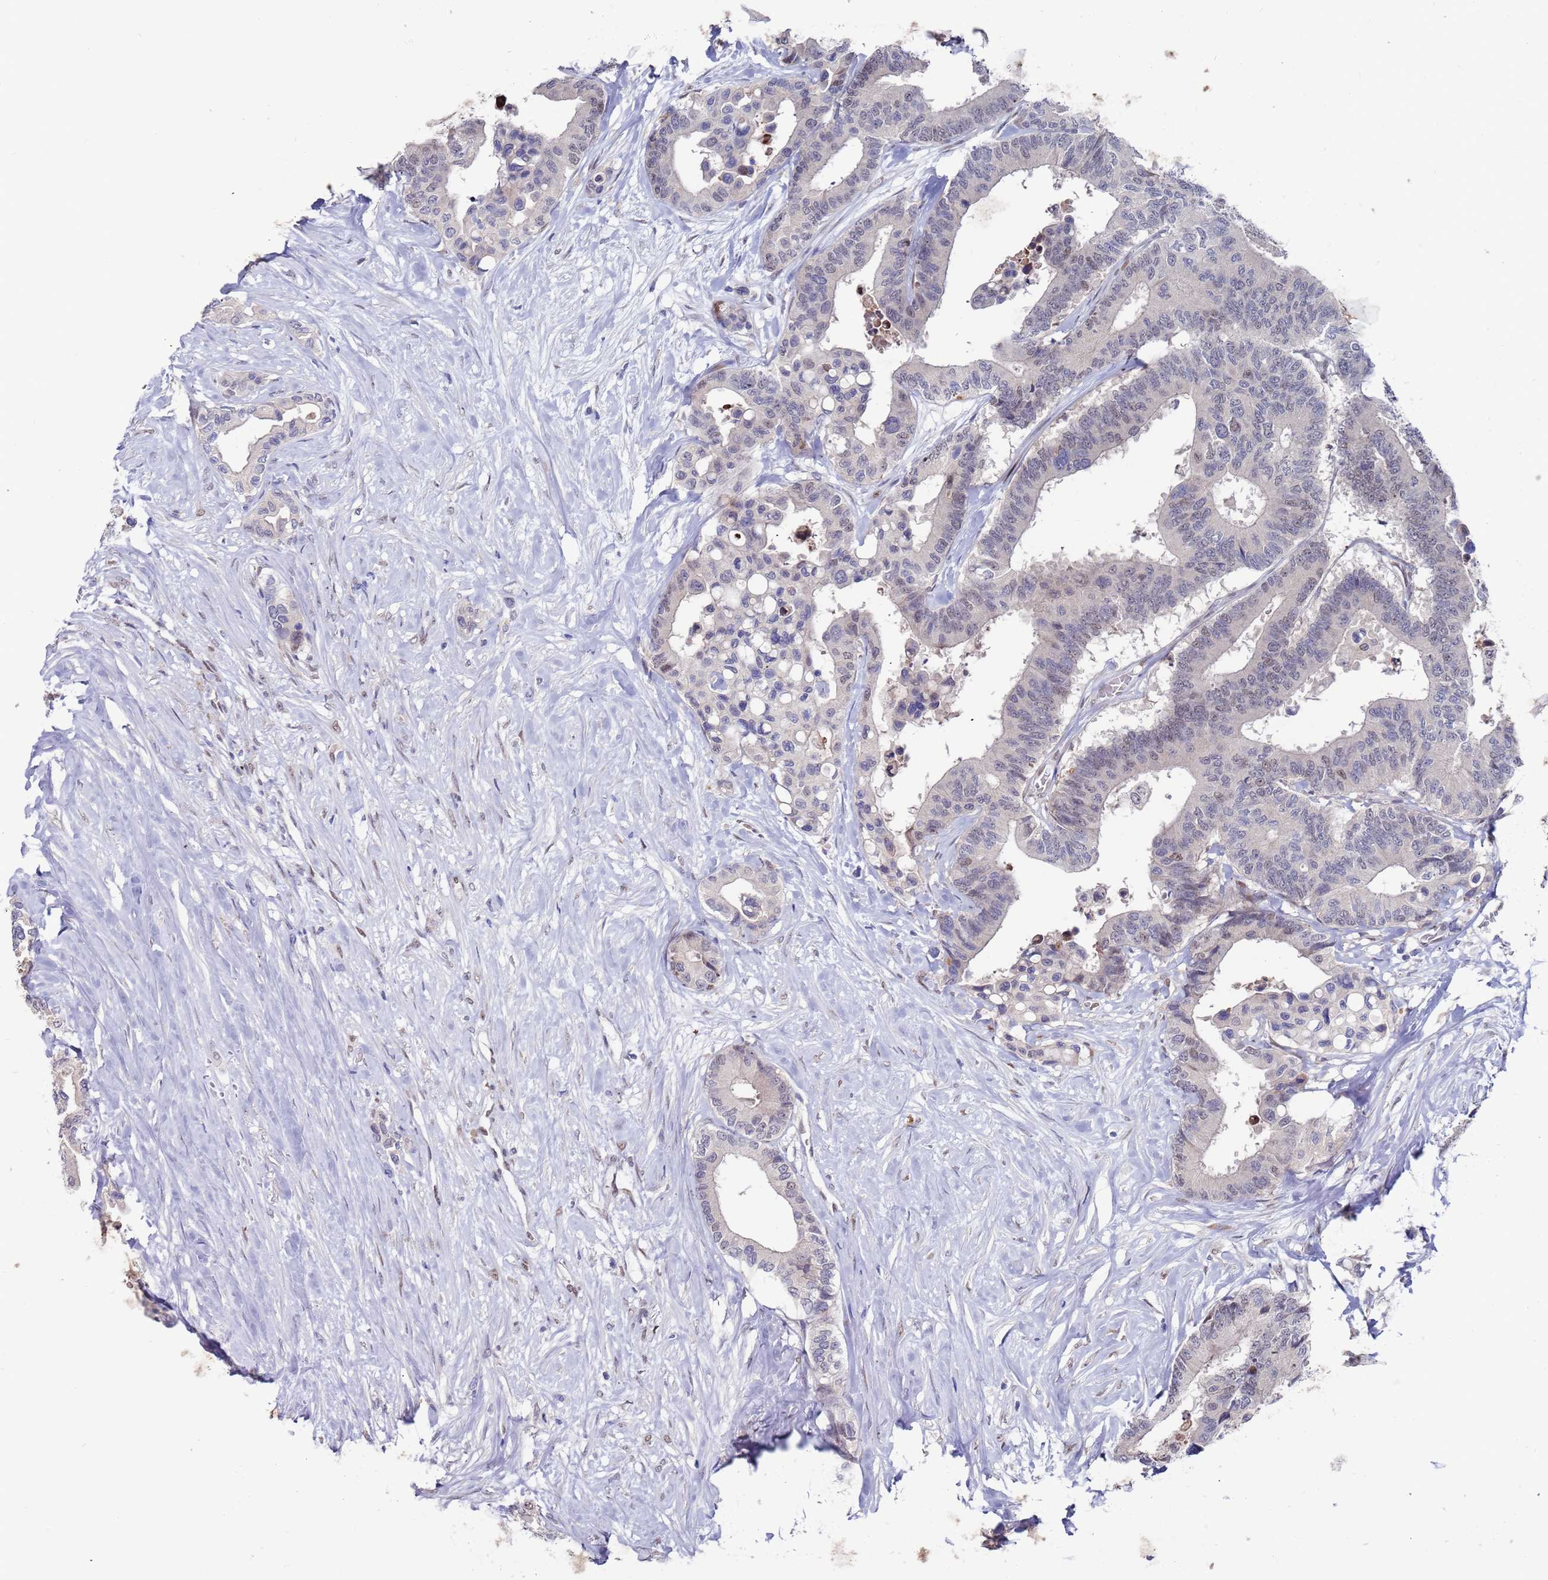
{"staining": {"intensity": "weak", "quantity": "<25%", "location": "nuclear"}, "tissue": "colorectal cancer", "cell_type": "Tumor cells", "image_type": "cancer", "snomed": [{"axis": "morphology", "description": "Normal tissue, NOS"}, {"axis": "morphology", "description": "Adenocarcinoma, NOS"}, {"axis": "topography", "description": "Colon"}], "caption": "This photomicrograph is of adenocarcinoma (colorectal) stained with immunohistochemistry to label a protein in brown with the nuclei are counter-stained blue. There is no positivity in tumor cells.", "gene": "FBXO27", "patient": {"sex": "male", "age": 82}}